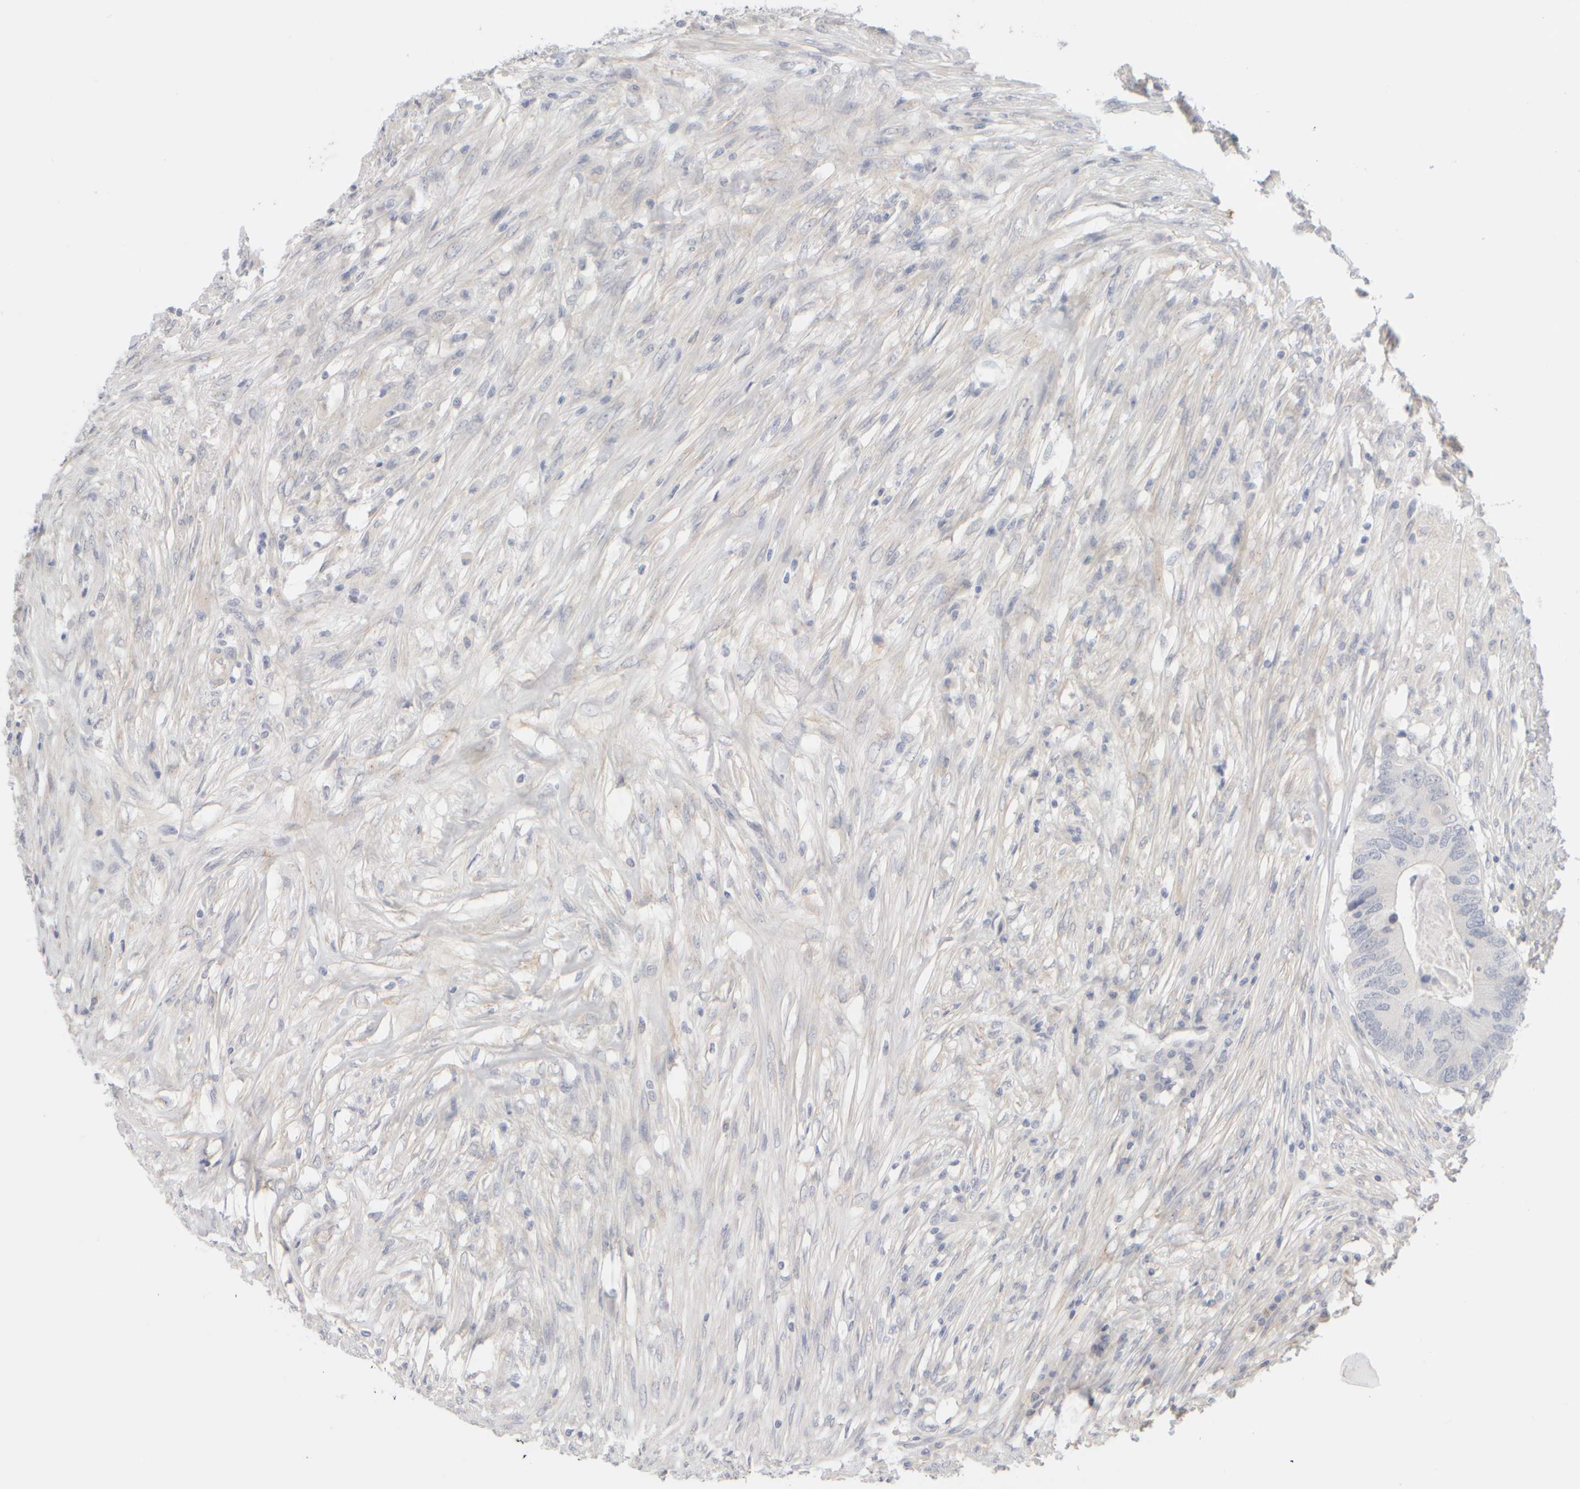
{"staining": {"intensity": "negative", "quantity": "none", "location": "none"}, "tissue": "colorectal cancer", "cell_type": "Tumor cells", "image_type": "cancer", "snomed": [{"axis": "morphology", "description": "Adenocarcinoma, NOS"}, {"axis": "topography", "description": "Colon"}], "caption": "IHC of colorectal cancer exhibits no positivity in tumor cells.", "gene": "GOPC", "patient": {"sex": "male", "age": 71}}